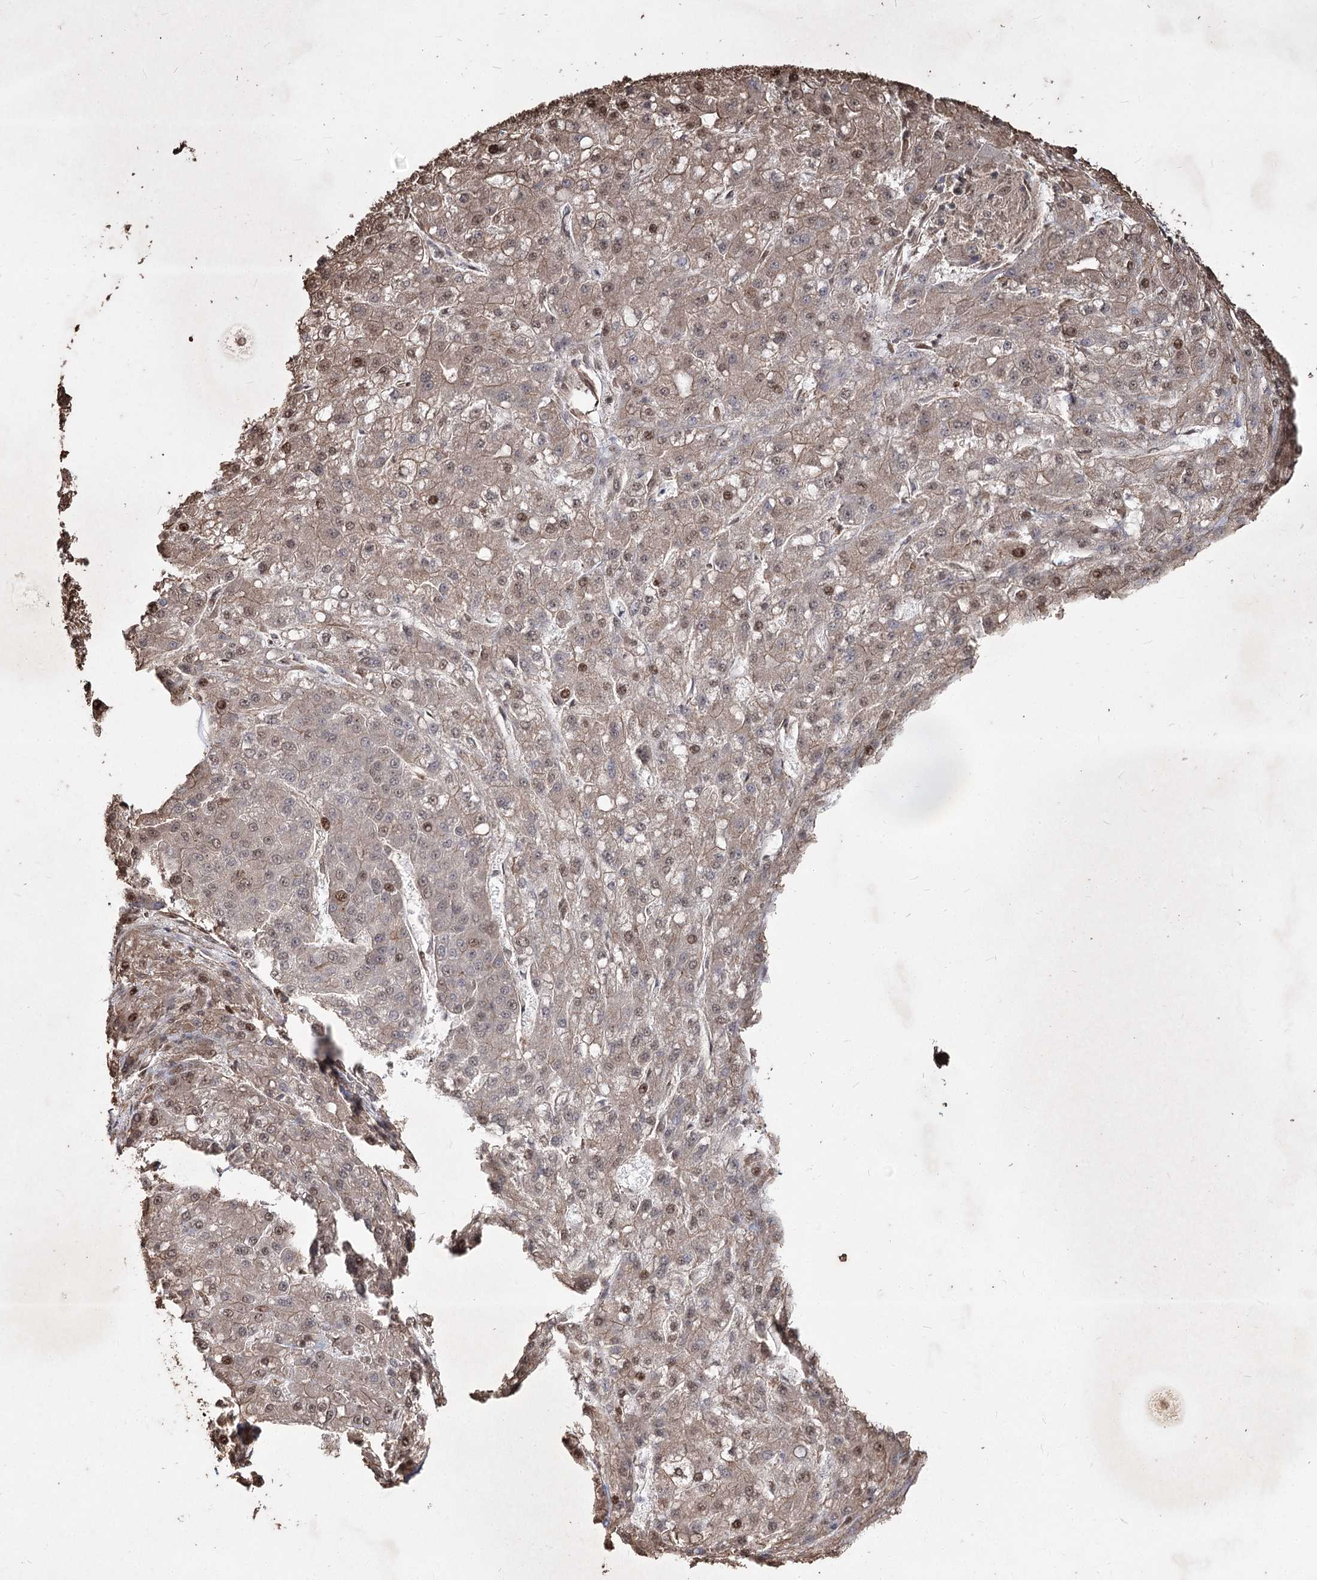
{"staining": {"intensity": "moderate", "quantity": "<25%", "location": "nuclear"}, "tissue": "liver cancer", "cell_type": "Tumor cells", "image_type": "cancer", "snomed": [{"axis": "morphology", "description": "Carcinoma, Hepatocellular, NOS"}, {"axis": "topography", "description": "Liver"}], "caption": "Approximately <25% of tumor cells in liver cancer (hepatocellular carcinoma) exhibit moderate nuclear protein staining as visualized by brown immunohistochemical staining.", "gene": "PRC1", "patient": {"sex": "male", "age": 67}}